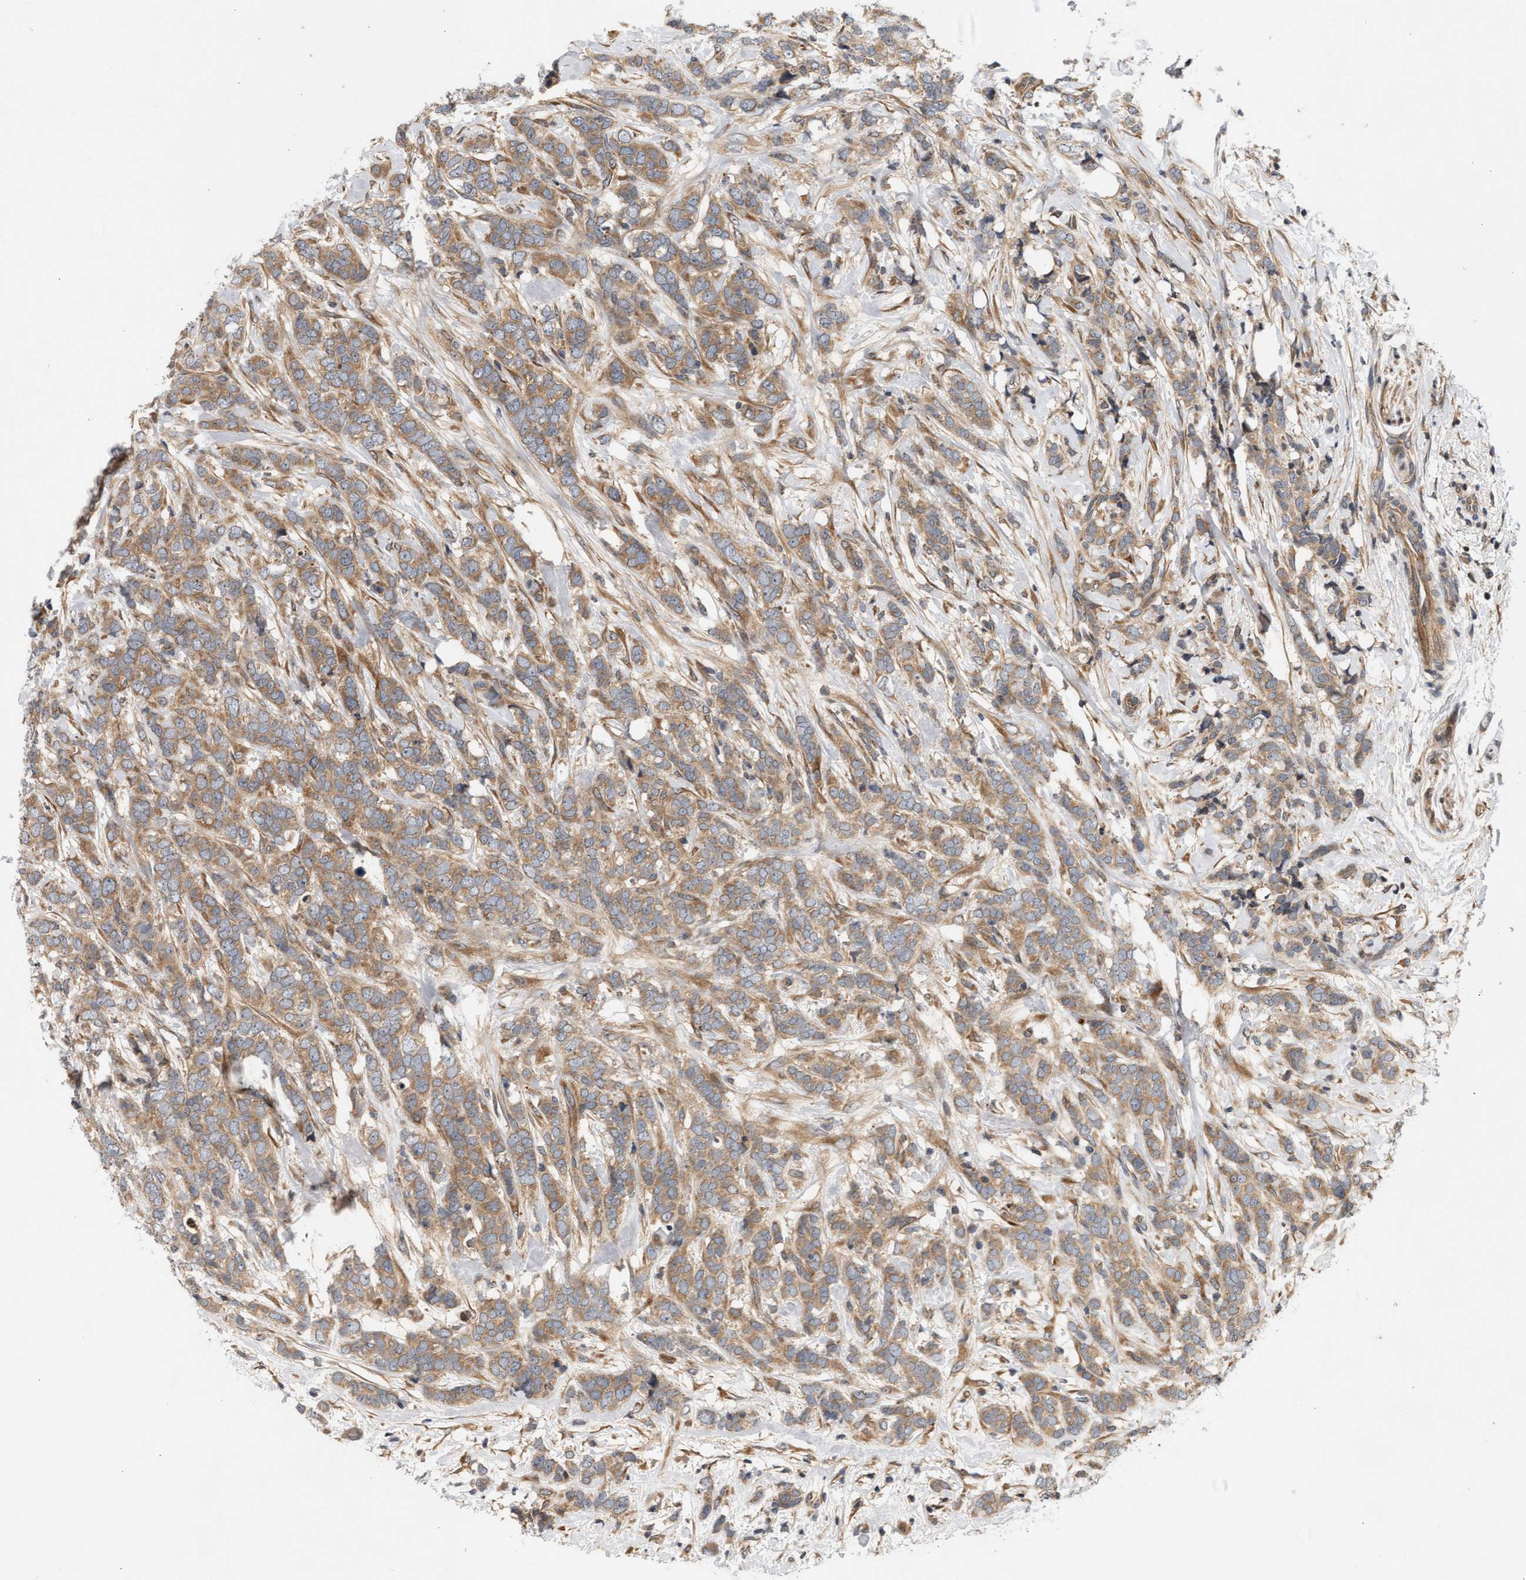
{"staining": {"intensity": "moderate", "quantity": ">75%", "location": "cytoplasmic/membranous"}, "tissue": "breast cancer", "cell_type": "Tumor cells", "image_type": "cancer", "snomed": [{"axis": "morphology", "description": "Lobular carcinoma"}, {"axis": "topography", "description": "Skin"}, {"axis": "topography", "description": "Breast"}], "caption": "Lobular carcinoma (breast) stained with a protein marker displays moderate staining in tumor cells.", "gene": "BAHCC1", "patient": {"sex": "female", "age": 46}}